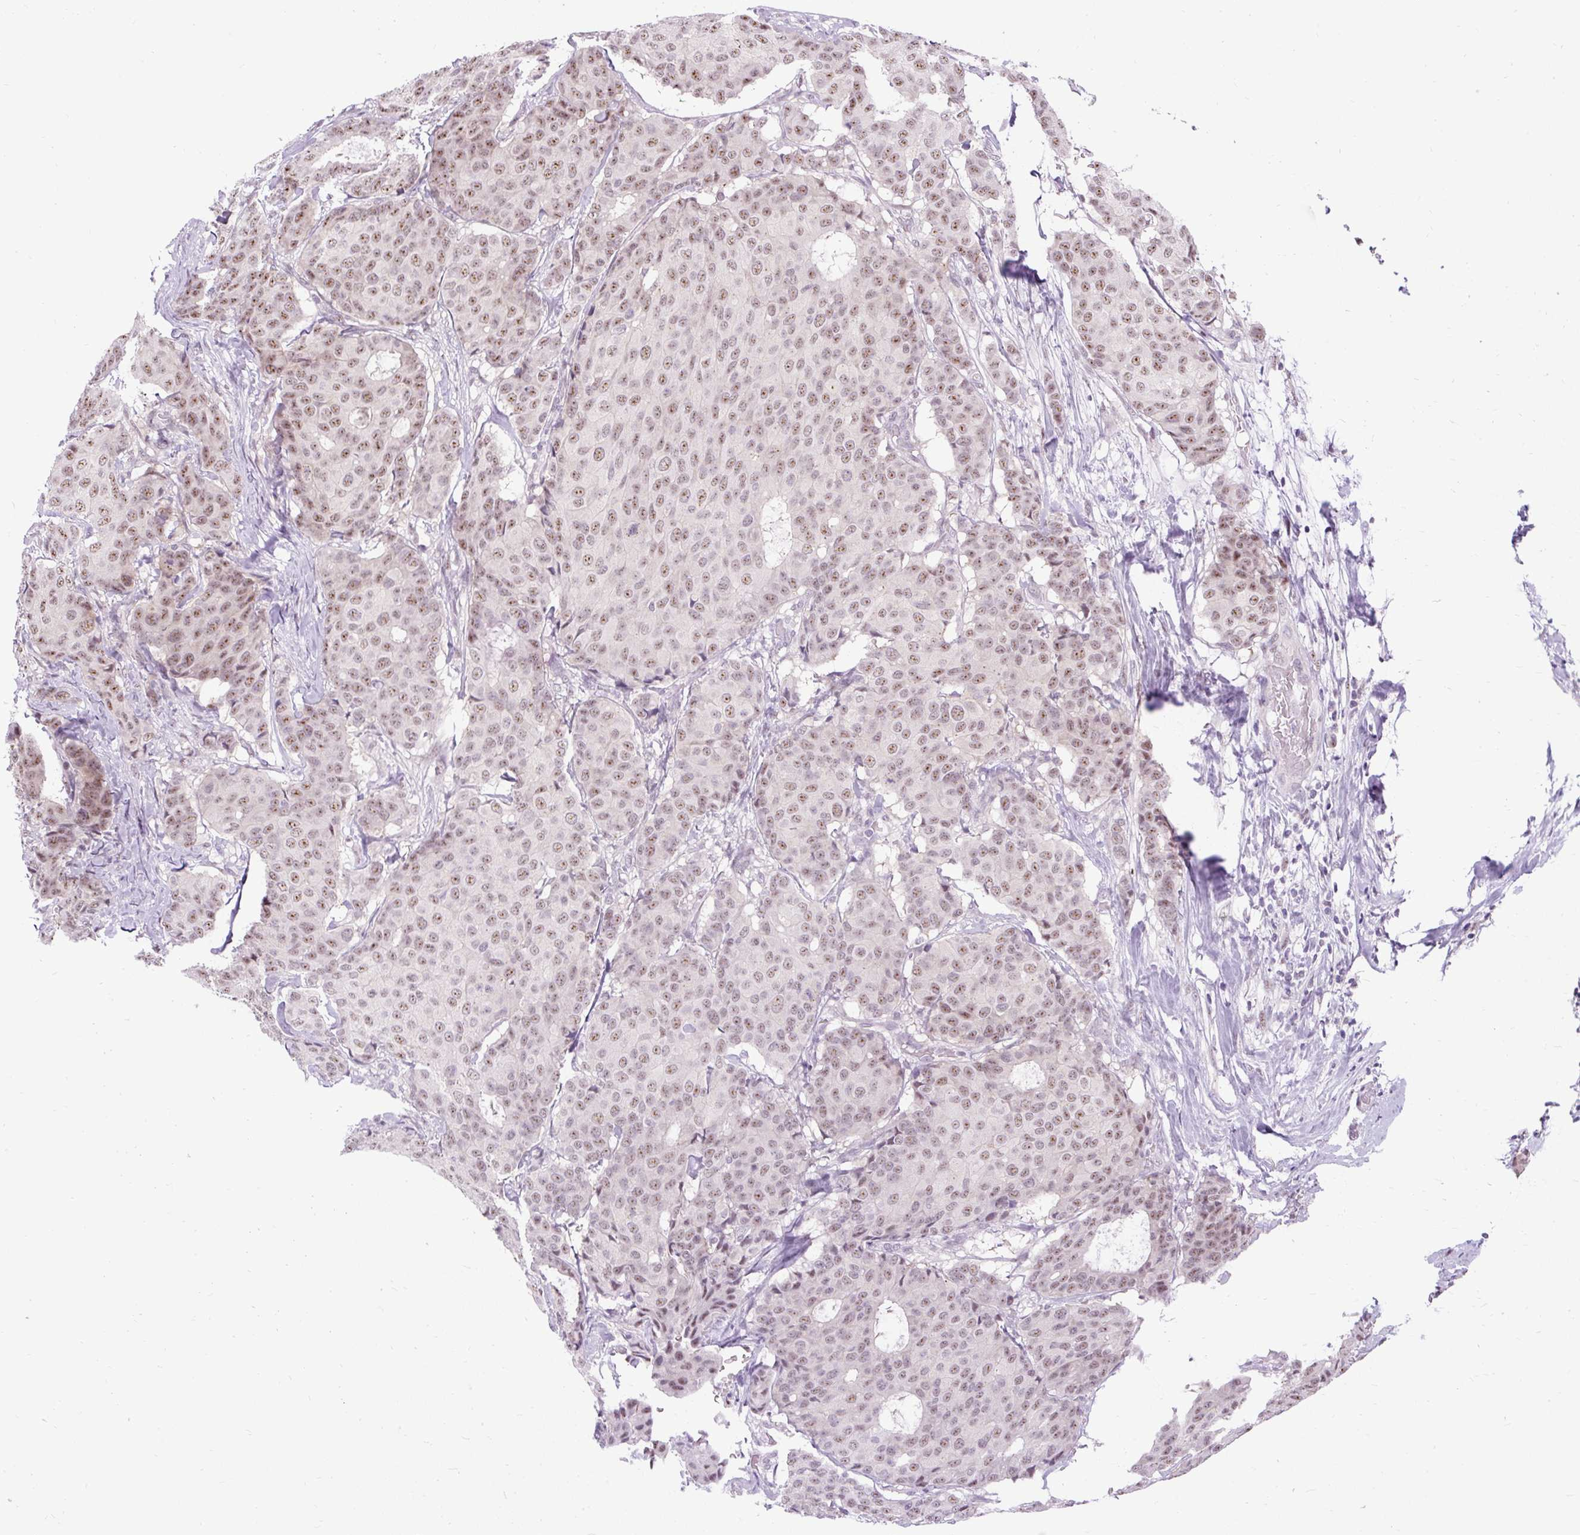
{"staining": {"intensity": "moderate", "quantity": "25%-75%", "location": "nuclear"}, "tissue": "breast cancer", "cell_type": "Tumor cells", "image_type": "cancer", "snomed": [{"axis": "morphology", "description": "Duct carcinoma"}, {"axis": "topography", "description": "Breast"}], "caption": "Immunohistochemistry (IHC) photomicrograph of neoplastic tissue: breast infiltrating ductal carcinoma stained using IHC reveals medium levels of moderate protein expression localized specifically in the nuclear of tumor cells, appearing as a nuclear brown color.", "gene": "SMC5", "patient": {"sex": "female", "age": 75}}